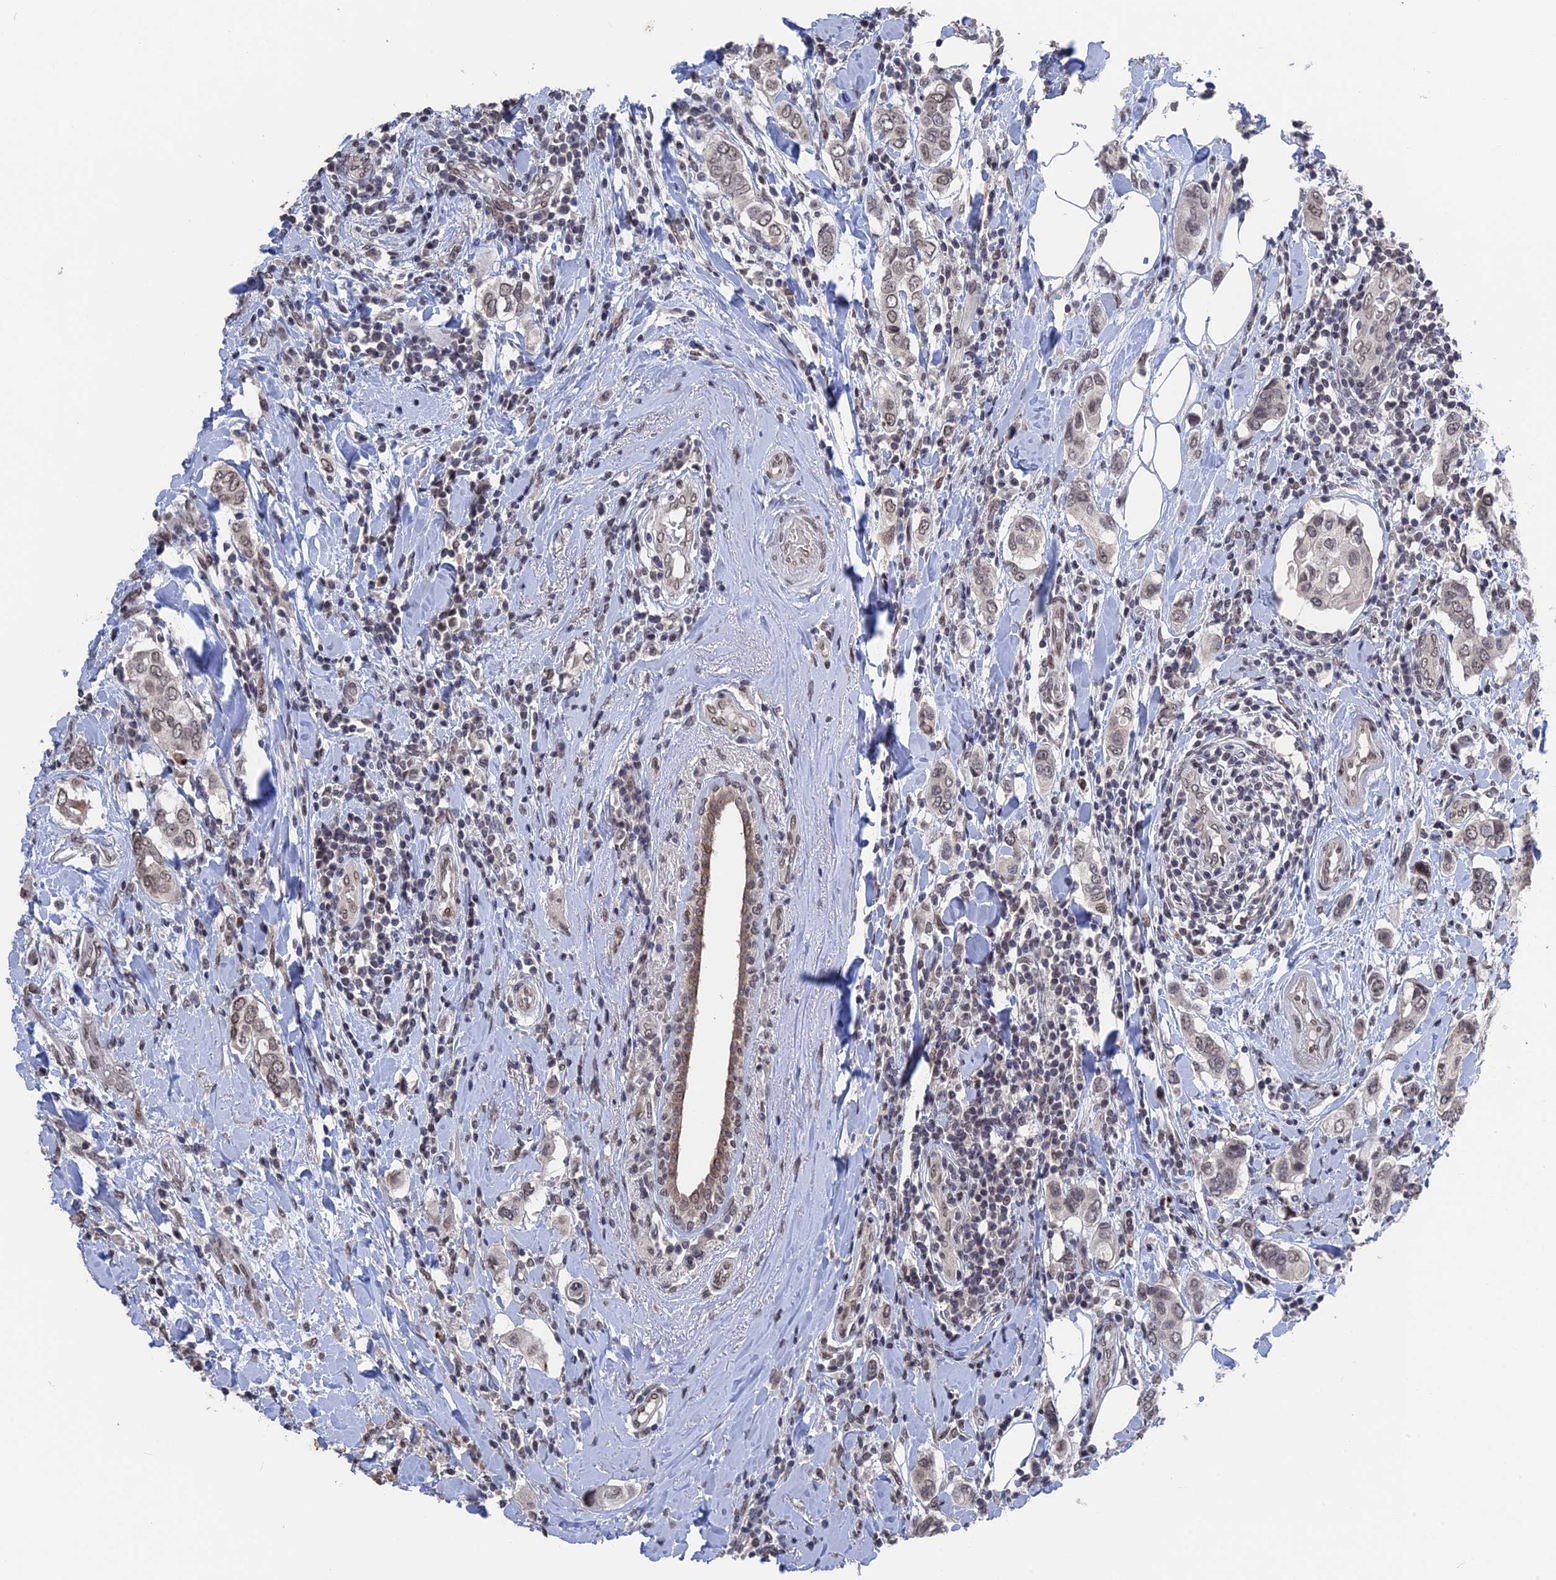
{"staining": {"intensity": "weak", "quantity": ">75%", "location": "nuclear"}, "tissue": "breast cancer", "cell_type": "Tumor cells", "image_type": "cancer", "snomed": [{"axis": "morphology", "description": "Lobular carcinoma"}, {"axis": "topography", "description": "Breast"}], "caption": "Immunohistochemistry (IHC) (DAB (3,3'-diaminobenzidine)) staining of human breast lobular carcinoma exhibits weak nuclear protein staining in about >75% of tumor cells. (DAB (3,3'-diaminobenzidine) = brown stain, brightfield microscopy at high magnification).", "gene": "NR2C2AP", "patient": {"sex": "female", "age": 51}}